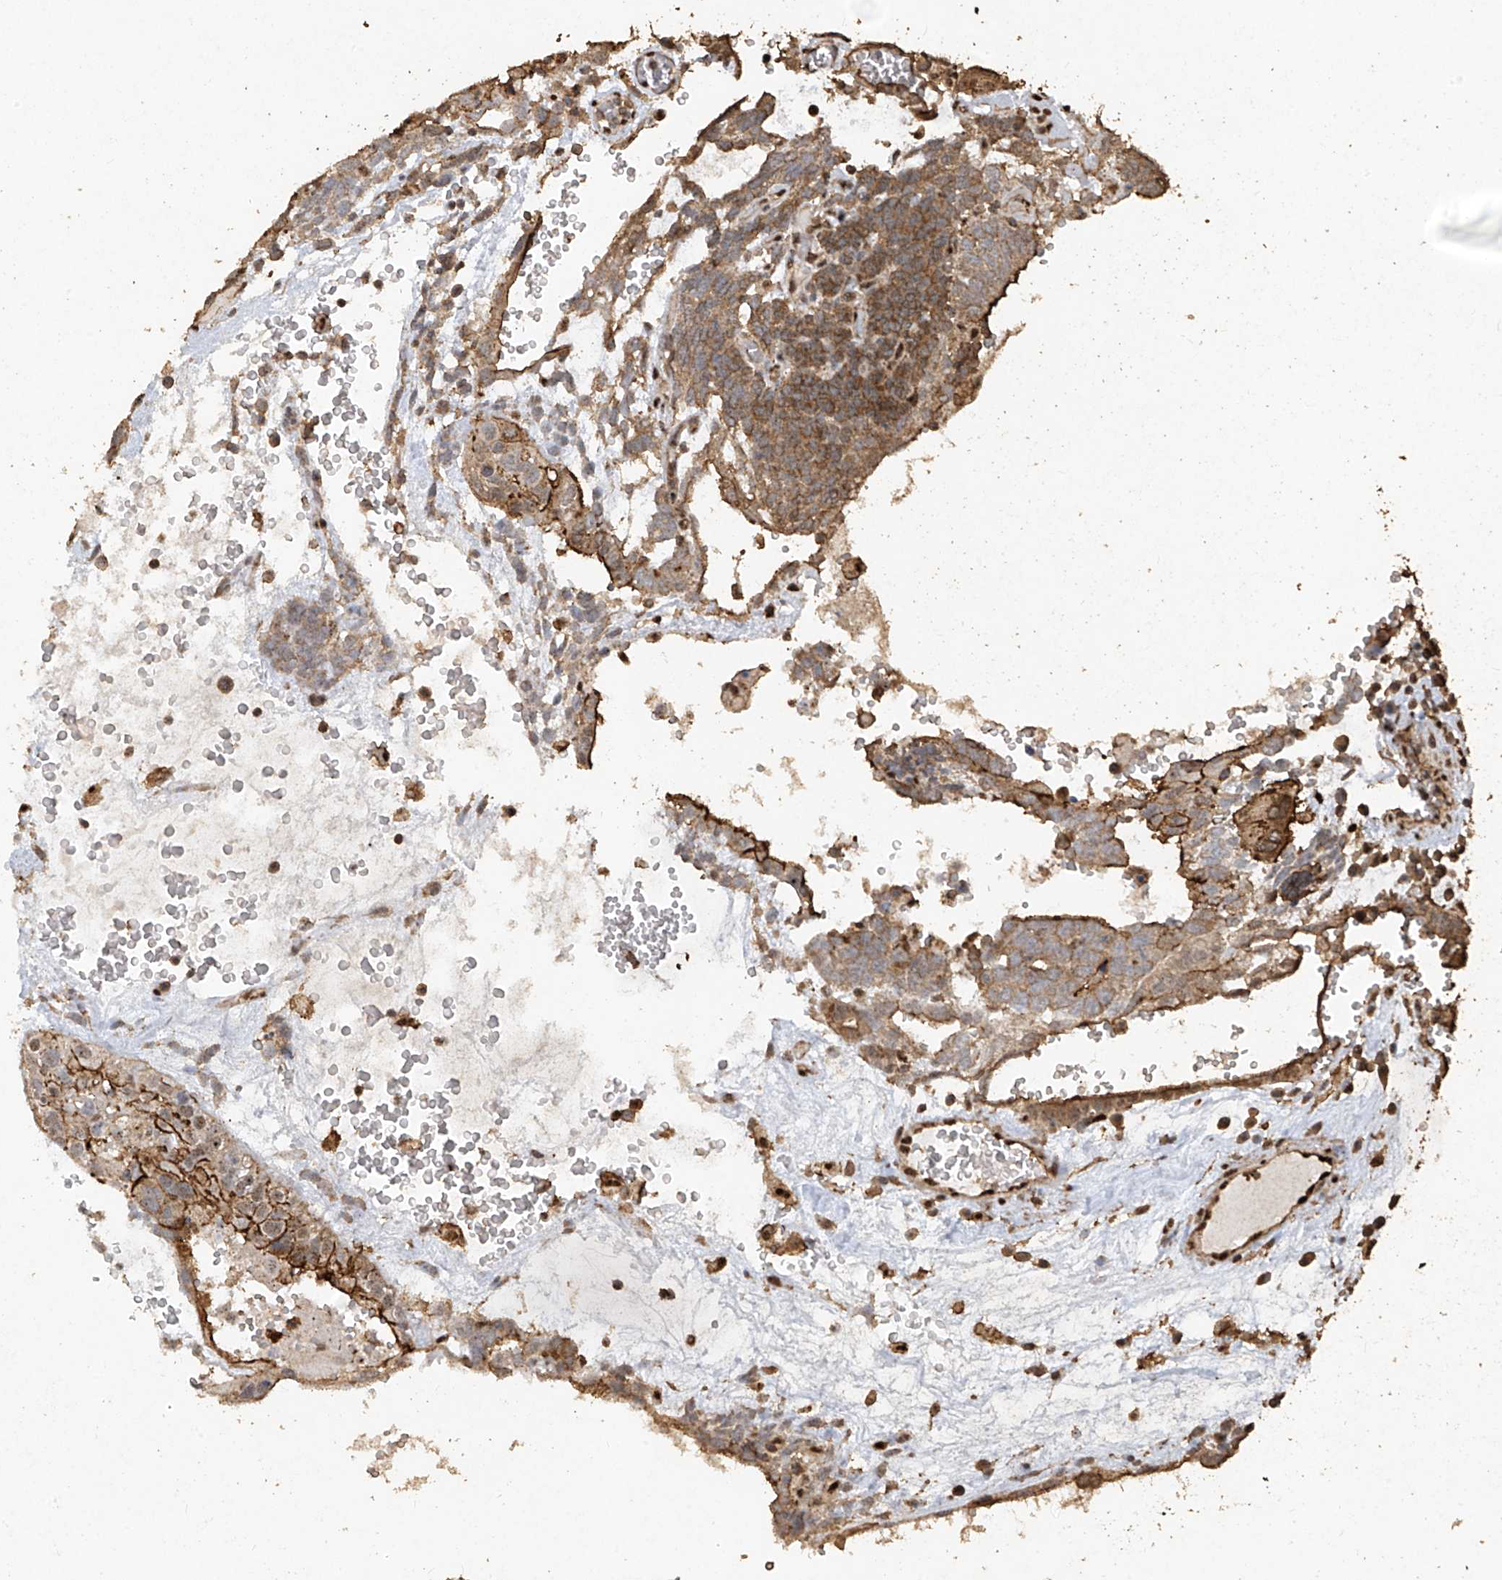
{"staining": {"intensity": "moderate", "quantity": "<25%", "location": "cytoplasmic/membranous"}, "tissue": "testis cancer", "cell_type": "Tumor cells", "image_type": "cancer", "snomed": [{"axis": "morphology", "description": "Seminoma, NOS"}, {"axis": "morphology", "description": "Carcinoma, Embryonal, NOS"}, {"axis": "topography", "description": "Testis"}], "caption": "This image reveals testis cancer (embryonal carcinoma) stained with immunohistochemistry to label a protein in brown. The cytoplasmic/membranous of tumor cells show moderate positivity for the protein. Nuclei are counter-stained blue.", "gene": "ERBB3", "patient": {"sex": "male", "age": 52}}